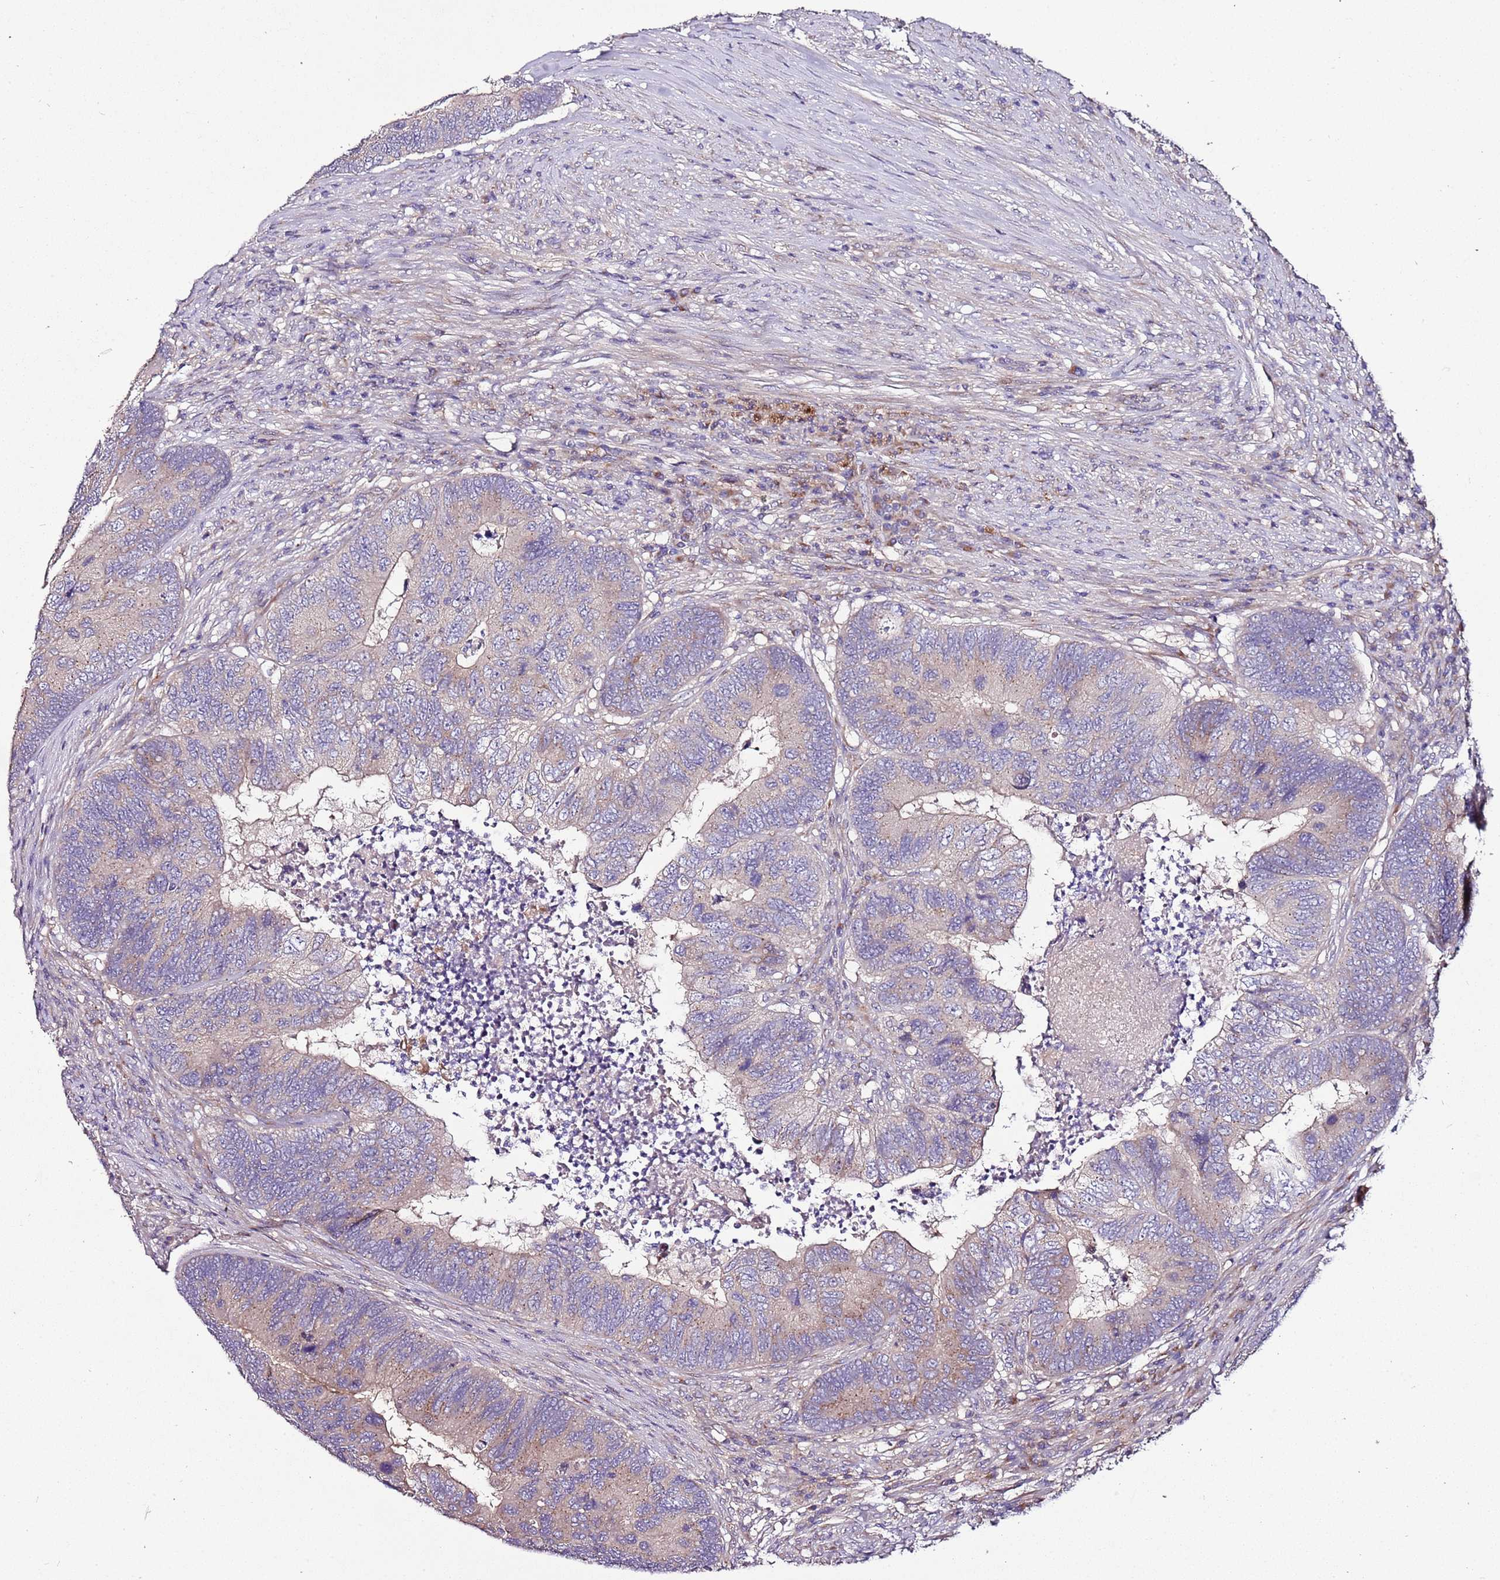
{"staining": {"intensity": "weak", "quantity": "<25%", "location": "cytoplasmic/membranous"}, "tissue": "colorectal cancer", "cell_type": "Tumor cells", "image_type": "cancer", "snomed": [{"axis": "morphology", "description": "Adenocarcinoma, NOS"}, {"axis": "topography", "description": "Colon"}], "caption": "Histopathology image shows no significant protein staining in tumor cells of colorectal adenocarcinoma.", "gene": "FAM20A", "patient": {"sex": "female", "age": 67}}